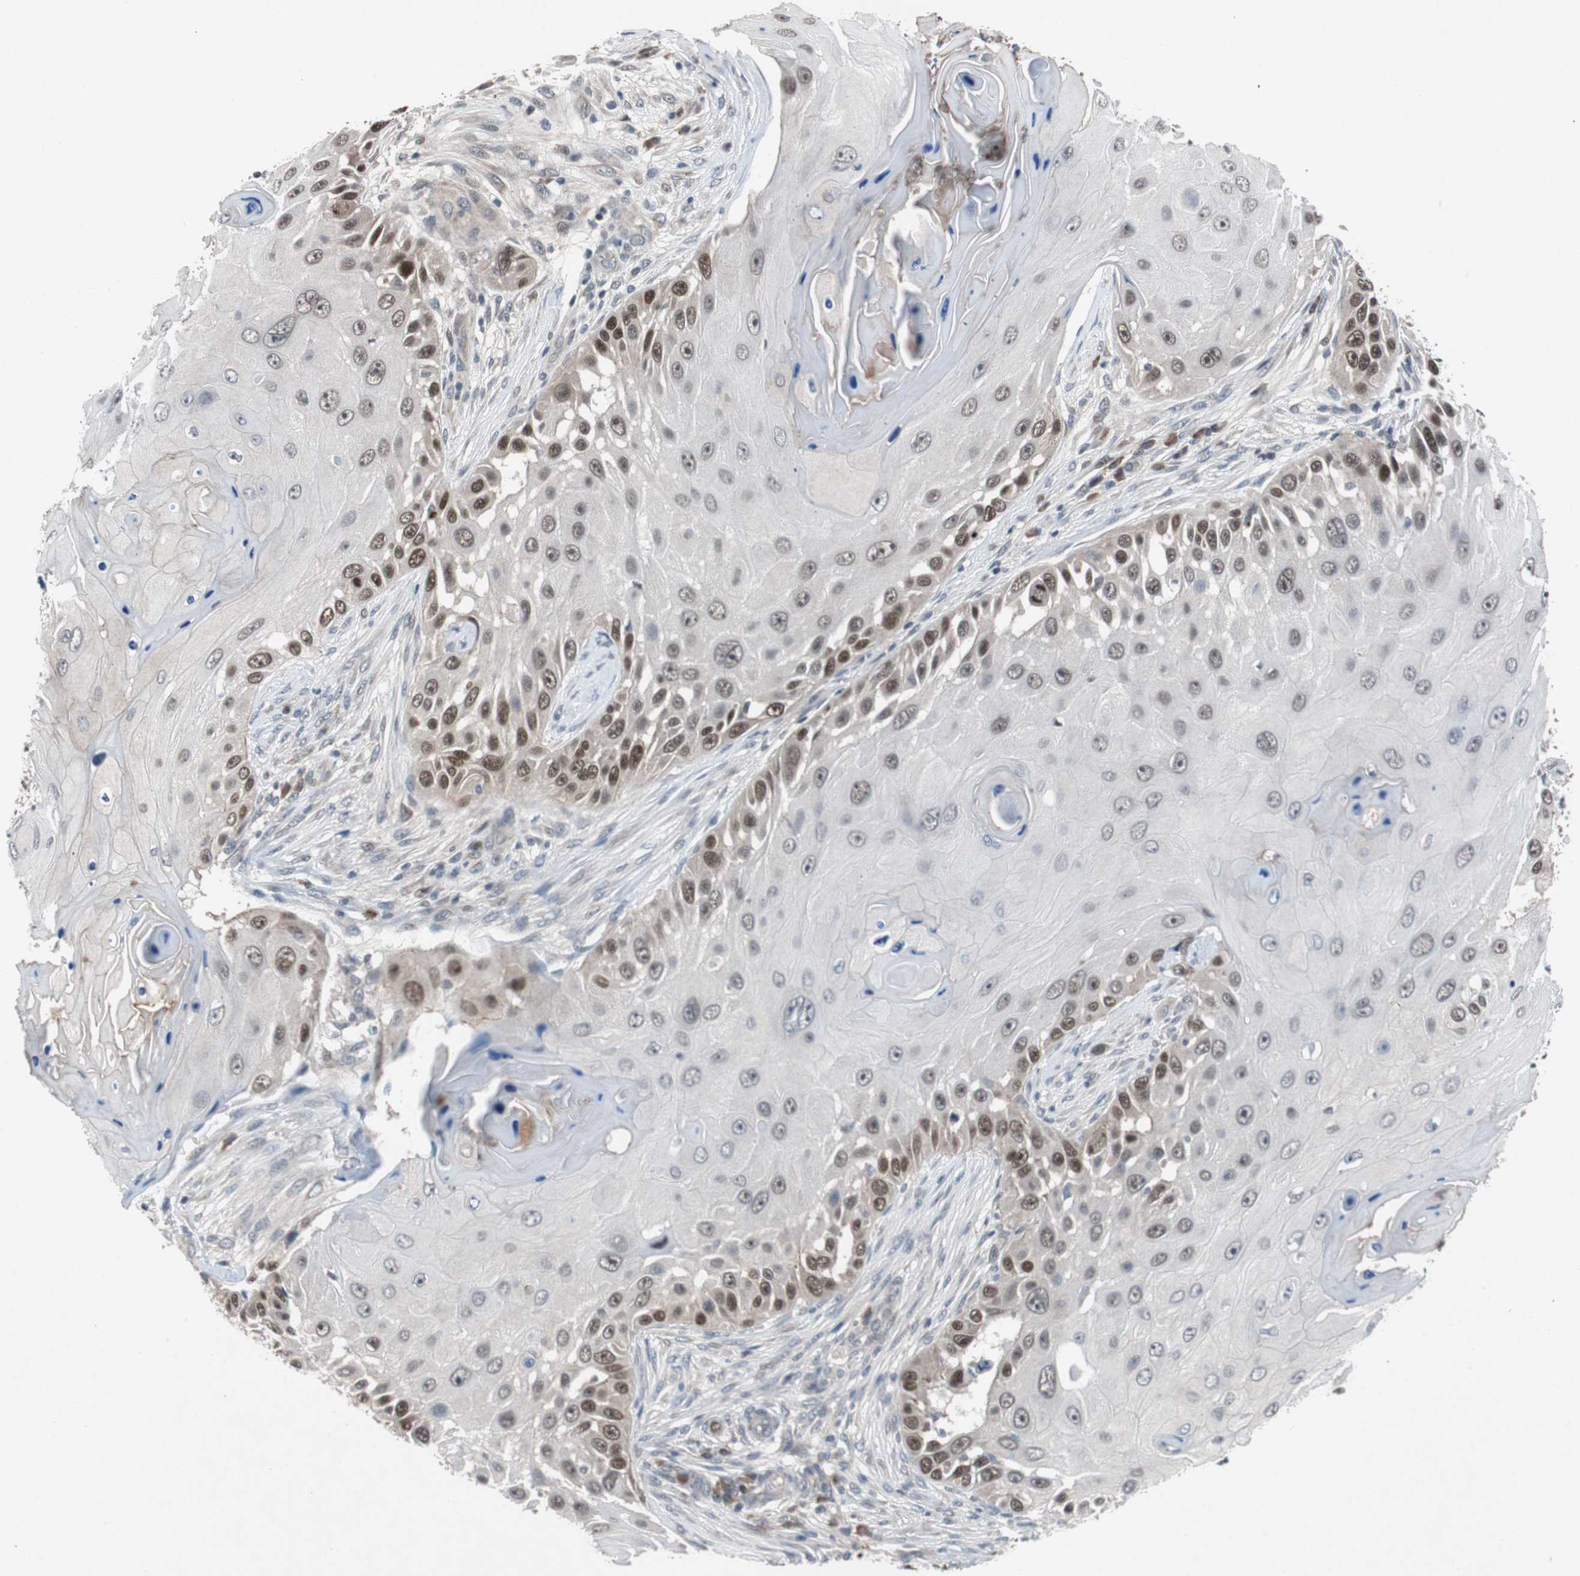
{"staining": {"intensity": "strong", "quantity": "25%-75%", "location": "nuclear"}, "tissue": "skin cancer", "cell_type": "Tumor cells", "image_type": "cancer", "snomed": [{"axis": "morphology", "description": "Squamous cell carcinoma, NOS"}, {"axis": "topography", "description": "Skin"}], "caption": "Brown immunohistochemical staining in human skin squamous cell carcinoma demonstrates strong nuclear staining in about 25%-75% of tumor cells.", "gene": "TP63", "patient": {"sex": "female", "age": 44}}